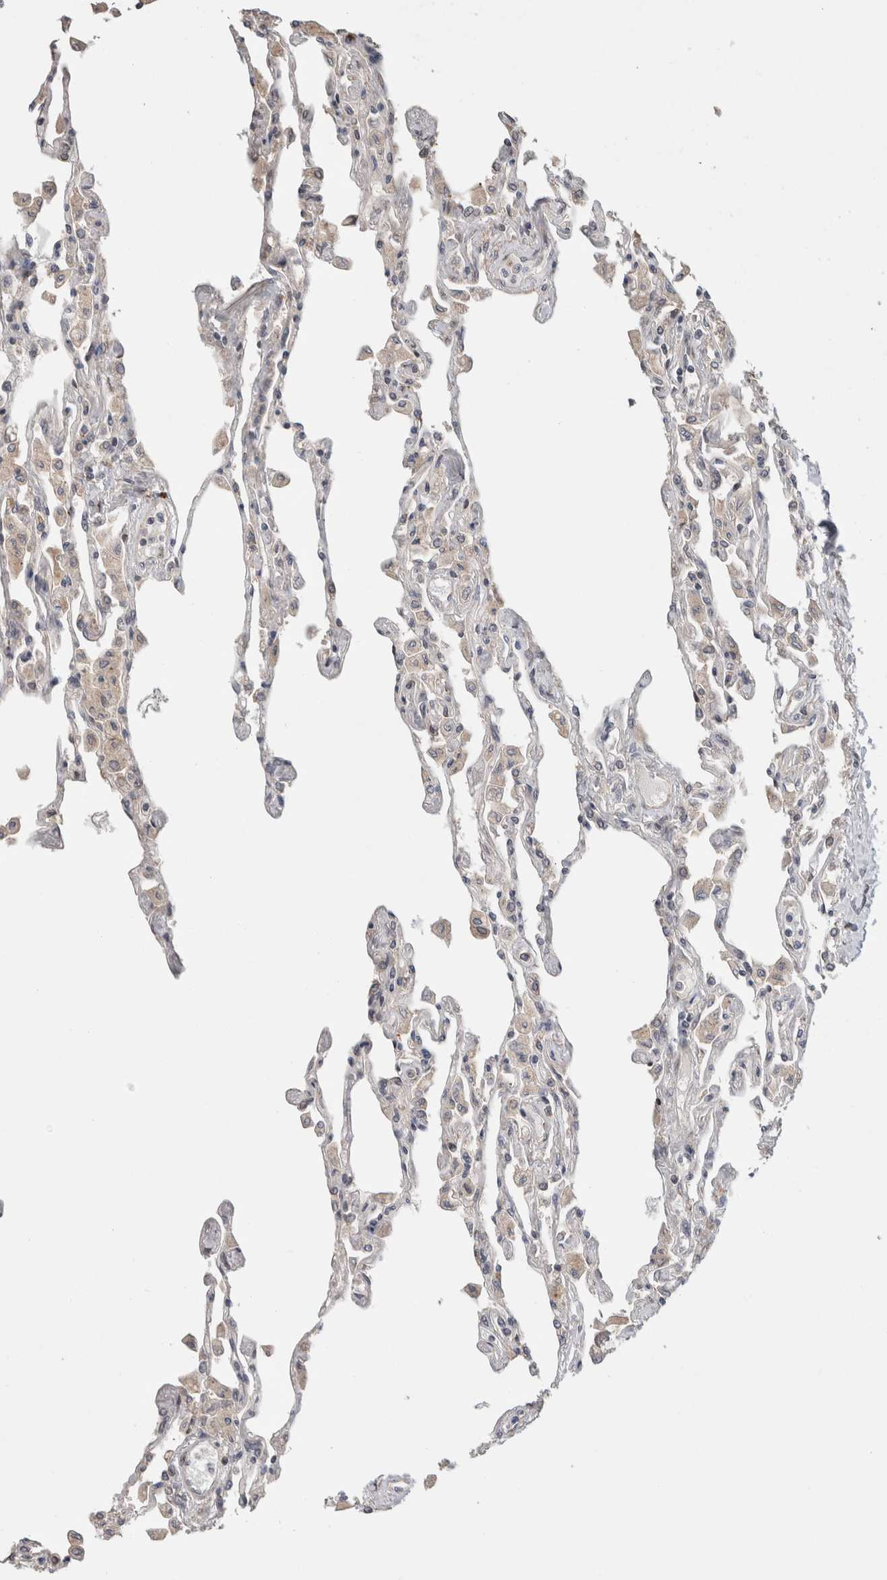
{"staining": {"intensity": "moderate", "quantity": "<25%", "location": "cytoplasmic/membranous"}, "tissue": "lung", "cell_type": "Alveolar cells", "image_type": "normal", "snomed": [{"axis": "morphology", "description": "Normal tissue, NOS"}, {"axis": "topography", "description": "Bronchus"}, {"axis": "topography", "description": "Lung"}], "caption": "This image displays IHC staining of normal human lung, with low moderate cytoplasmic/membranous expression in approximately <25% of alveolar cells.", "gene": "TRIM5", "patient": {"sex": "female", "age": 49}}